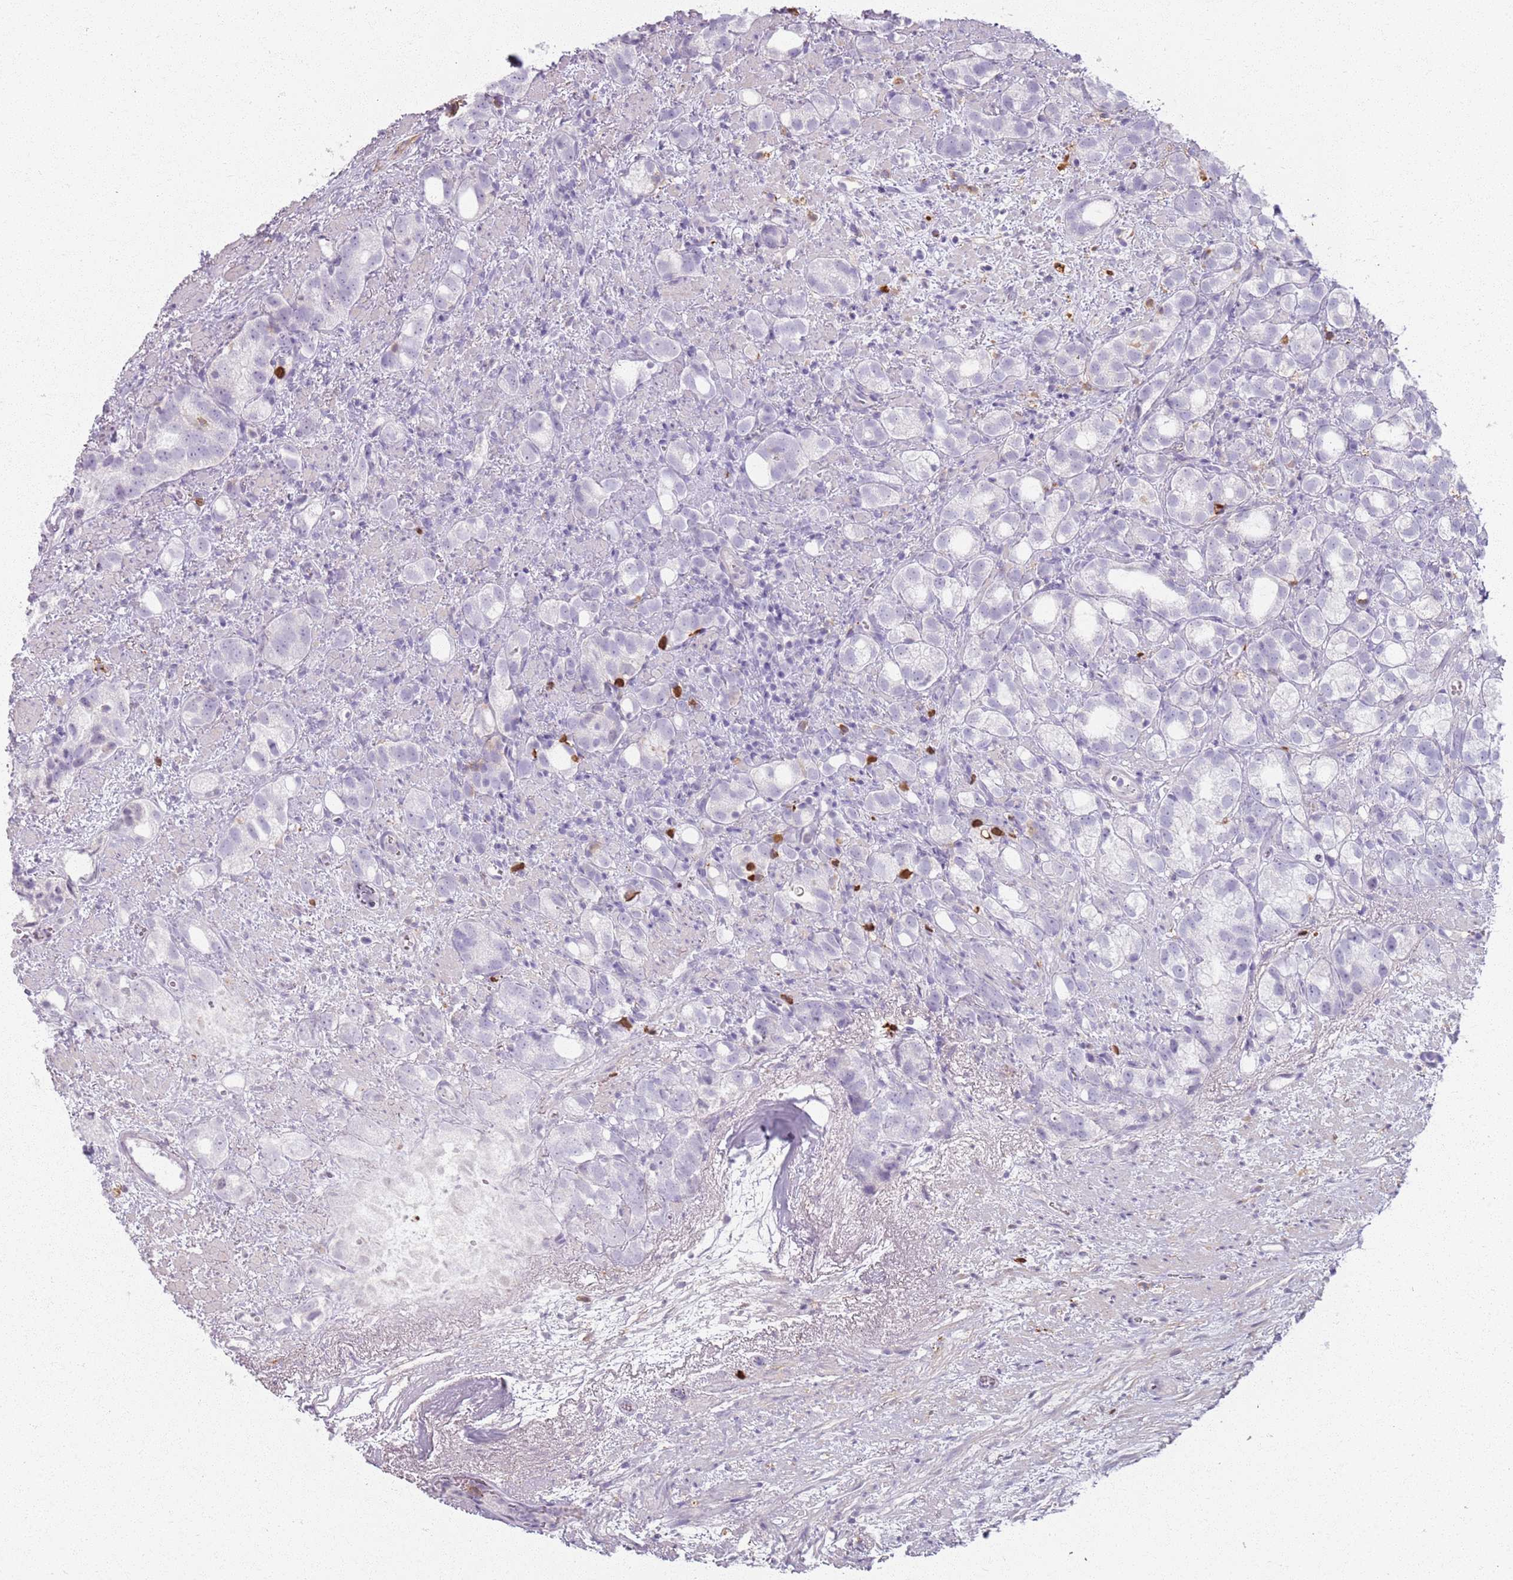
{"staining": {"intensity": "negative", "quantity": "none", "location": "none"}, "tissue": "prostate cancer", "cell_type": "Tumor cells", "image_type": "cancer", "snomed": [{"axis": "morphology", "description": "Adenocarcinoma, High grade"}, {"axis": "topography", "description": "Prostate"}], "caption": "DAB (3,3'-diaminobenzidine) immunohistochemical staining of human prostate adenocarcinoma (high-grade) exhibits no significant positivity in tumor cells.", "gene": "GDPGP1", "patient": {"sex": "male", "age": 82}}